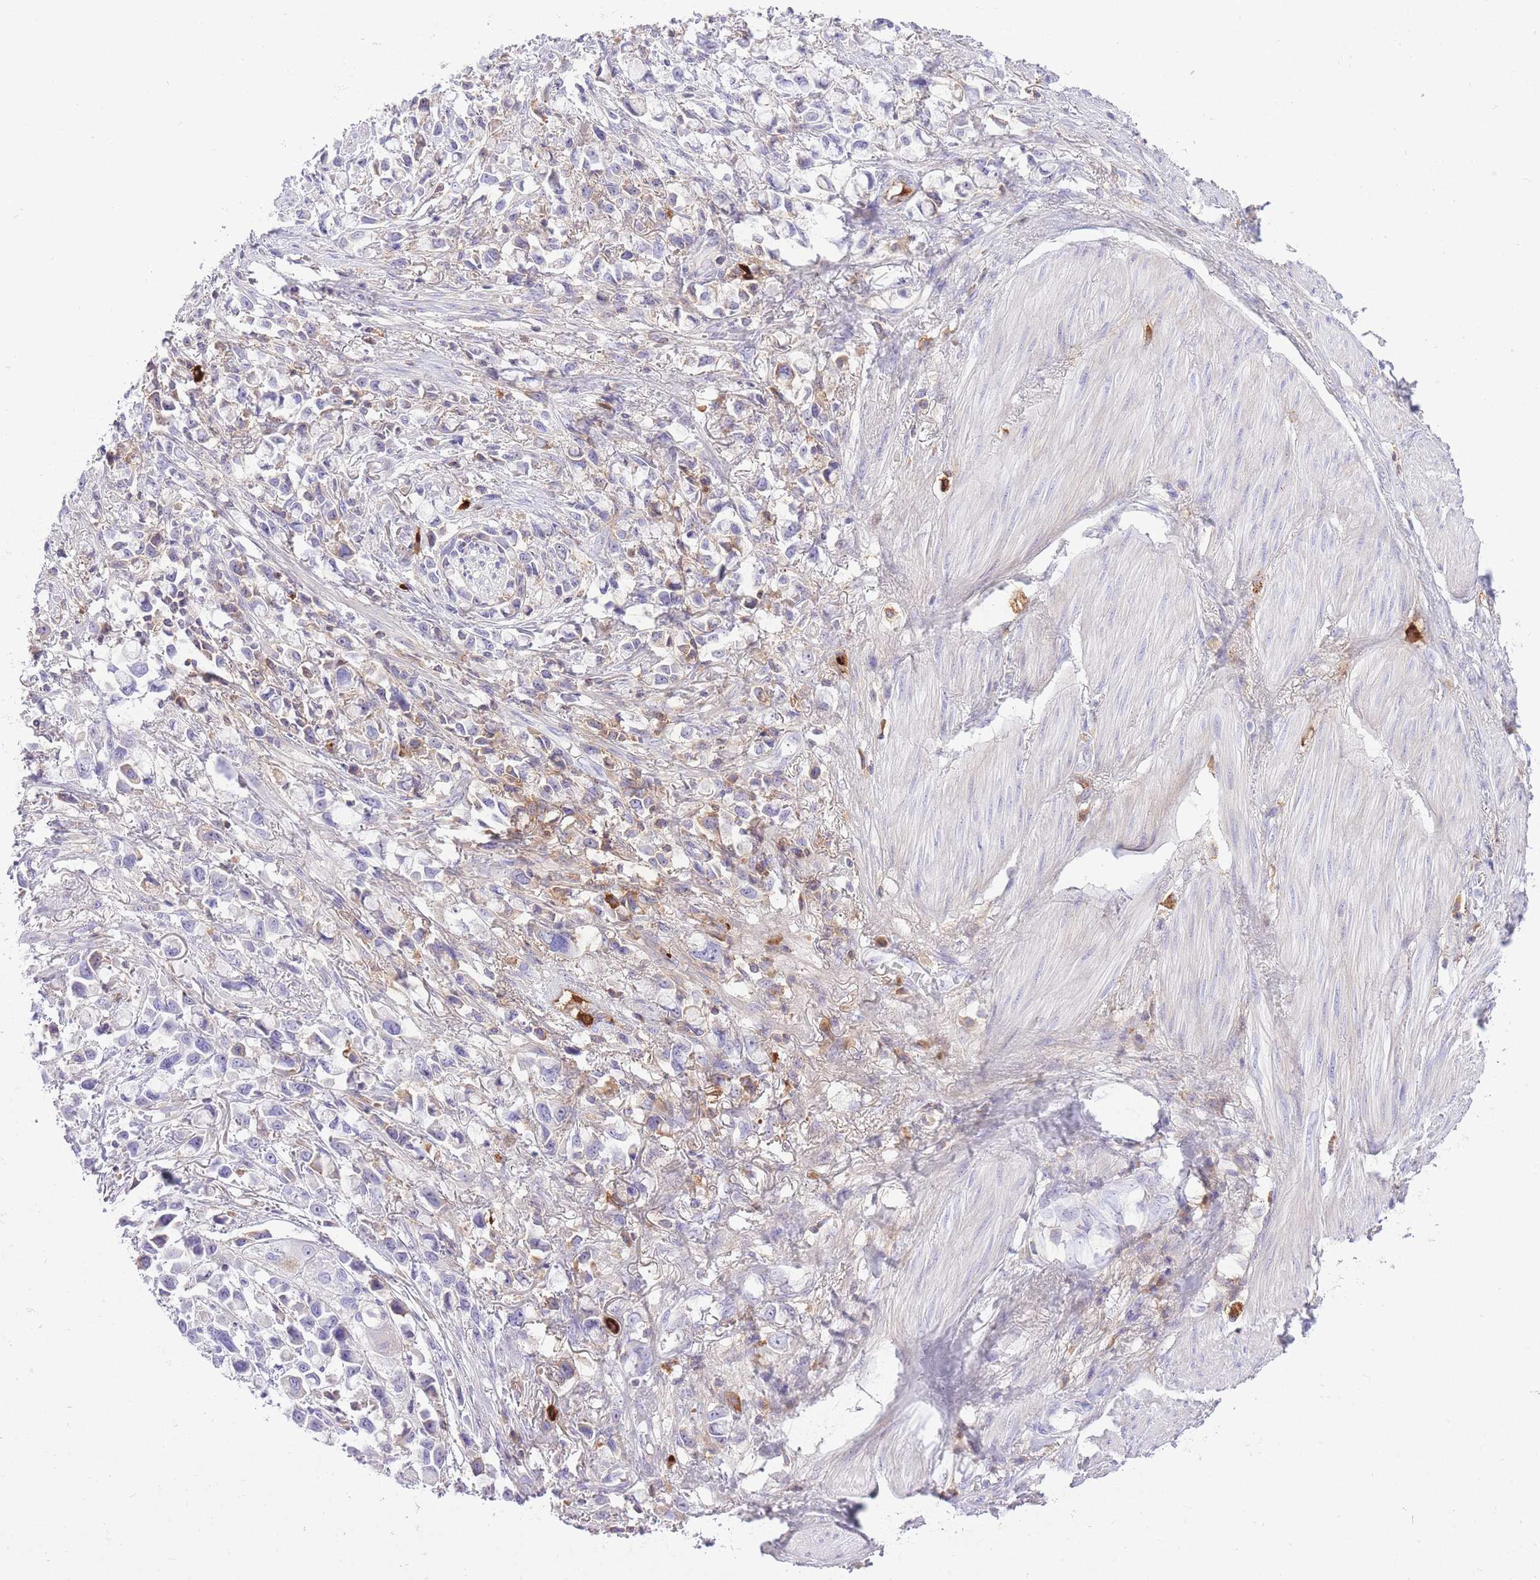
{"staining": {"intensity": "negative", "quantity": "none", "location": "none"}, "tissue": "stomach cancer", "cell_type": "Tumor cells", "image_type": "cancer", "snomed": [{"axis": "morphology", "description": "Adenocarcinoma, NOS"}, {"axis": "topography", "description": "Stomach"}], "caption": "Stomach cancer stained for a protein using immunohistochemistry (IHC) reveals no staining tumor cells.", "gene": "HRG", "patient": {"sex": "female", "age": 81}}